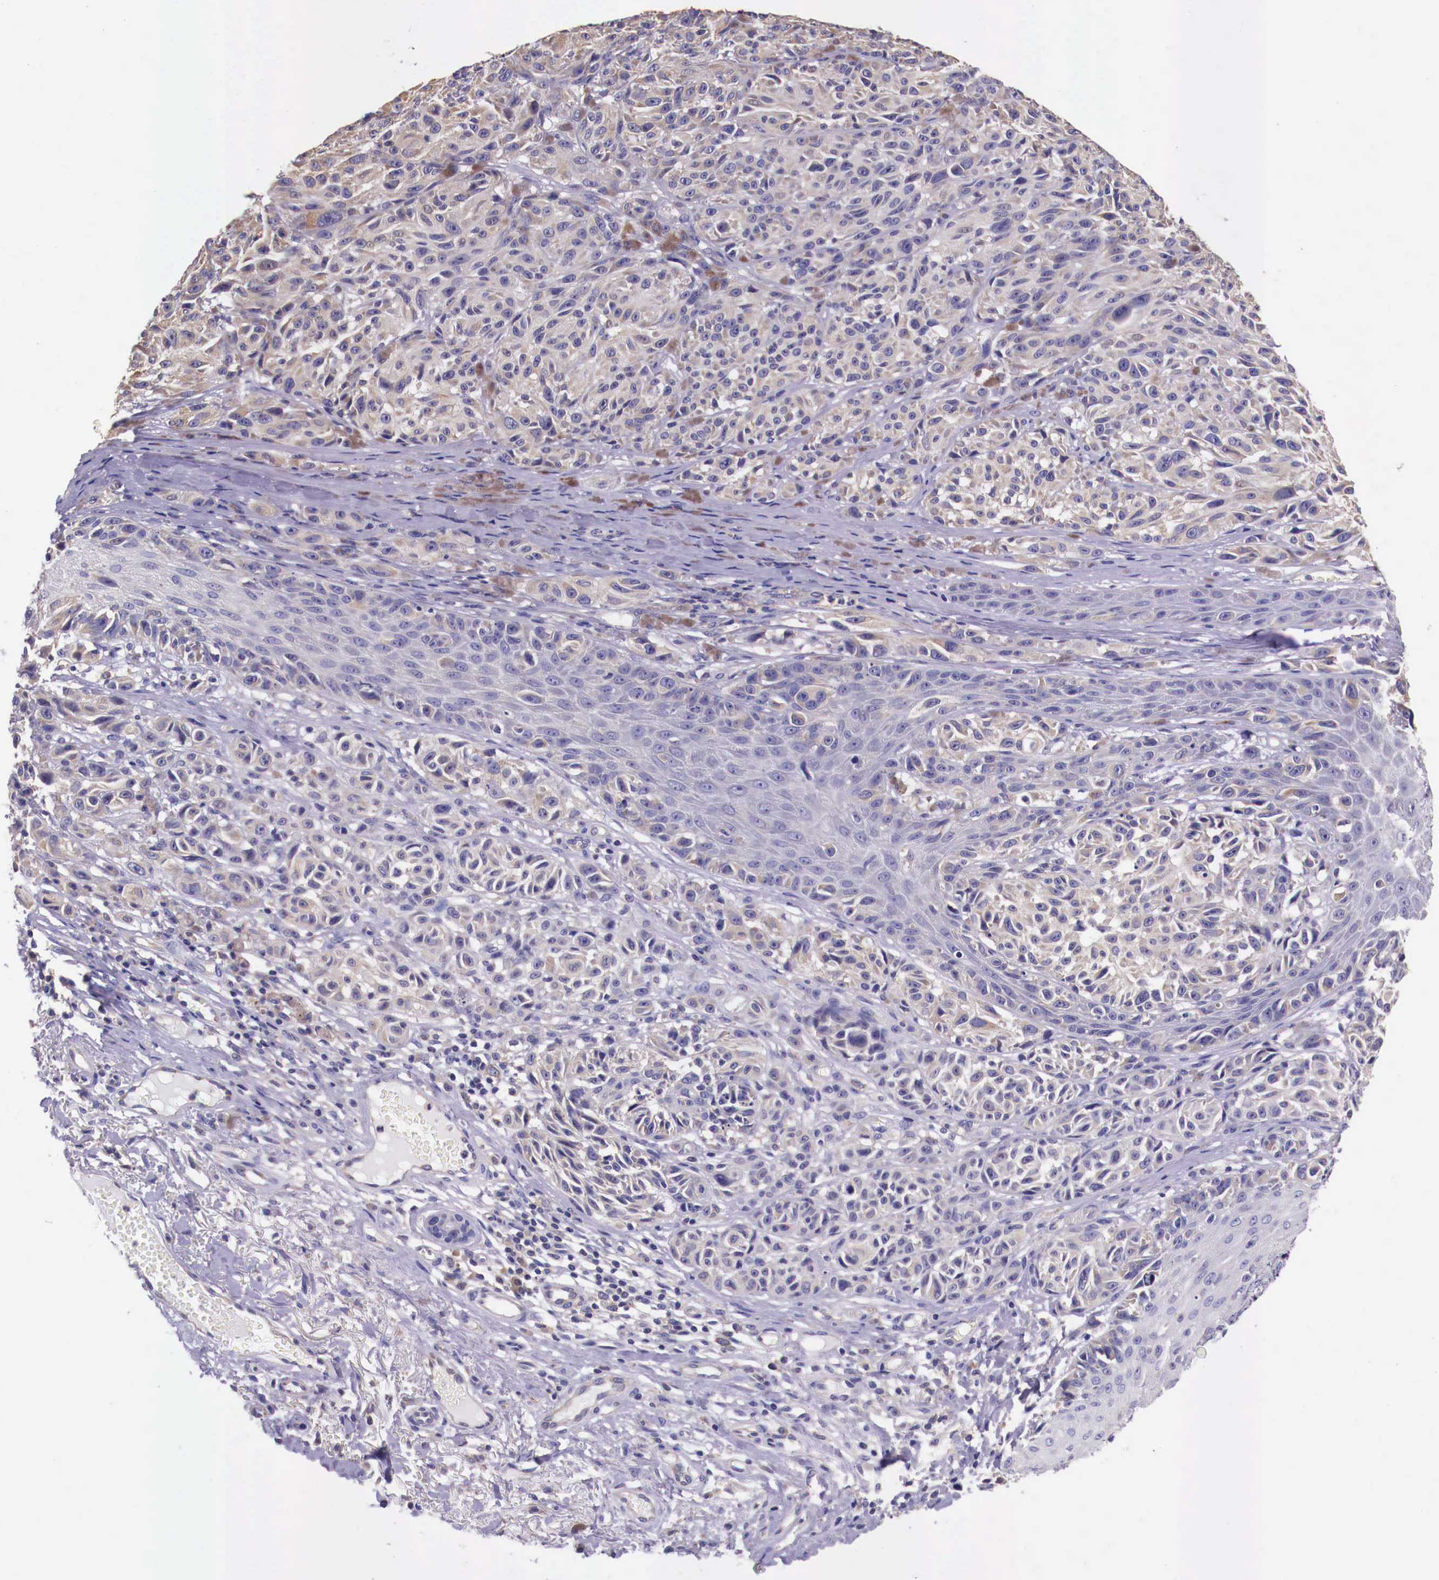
{"staining": {"intensity": "weak", "quantity": ">75%", "location": "cytoplasmic/membranous"}, "tissue": "melanoma", "cell_type": "Tumor cells", "image_type": "cancer", "snomed": [{"axis": "morphology", "description": "Malignant melanoma, NOS"}, {"axis": "topography", "description": "Skin"}], "caption": "Protein analysis of malignant melanoma tissue reveals weak cytoplasmic/membranous expression in about >75% of tumor cells.", "gene": "GRIPAP1", "patient": {"sex": "male", "age": 70}}